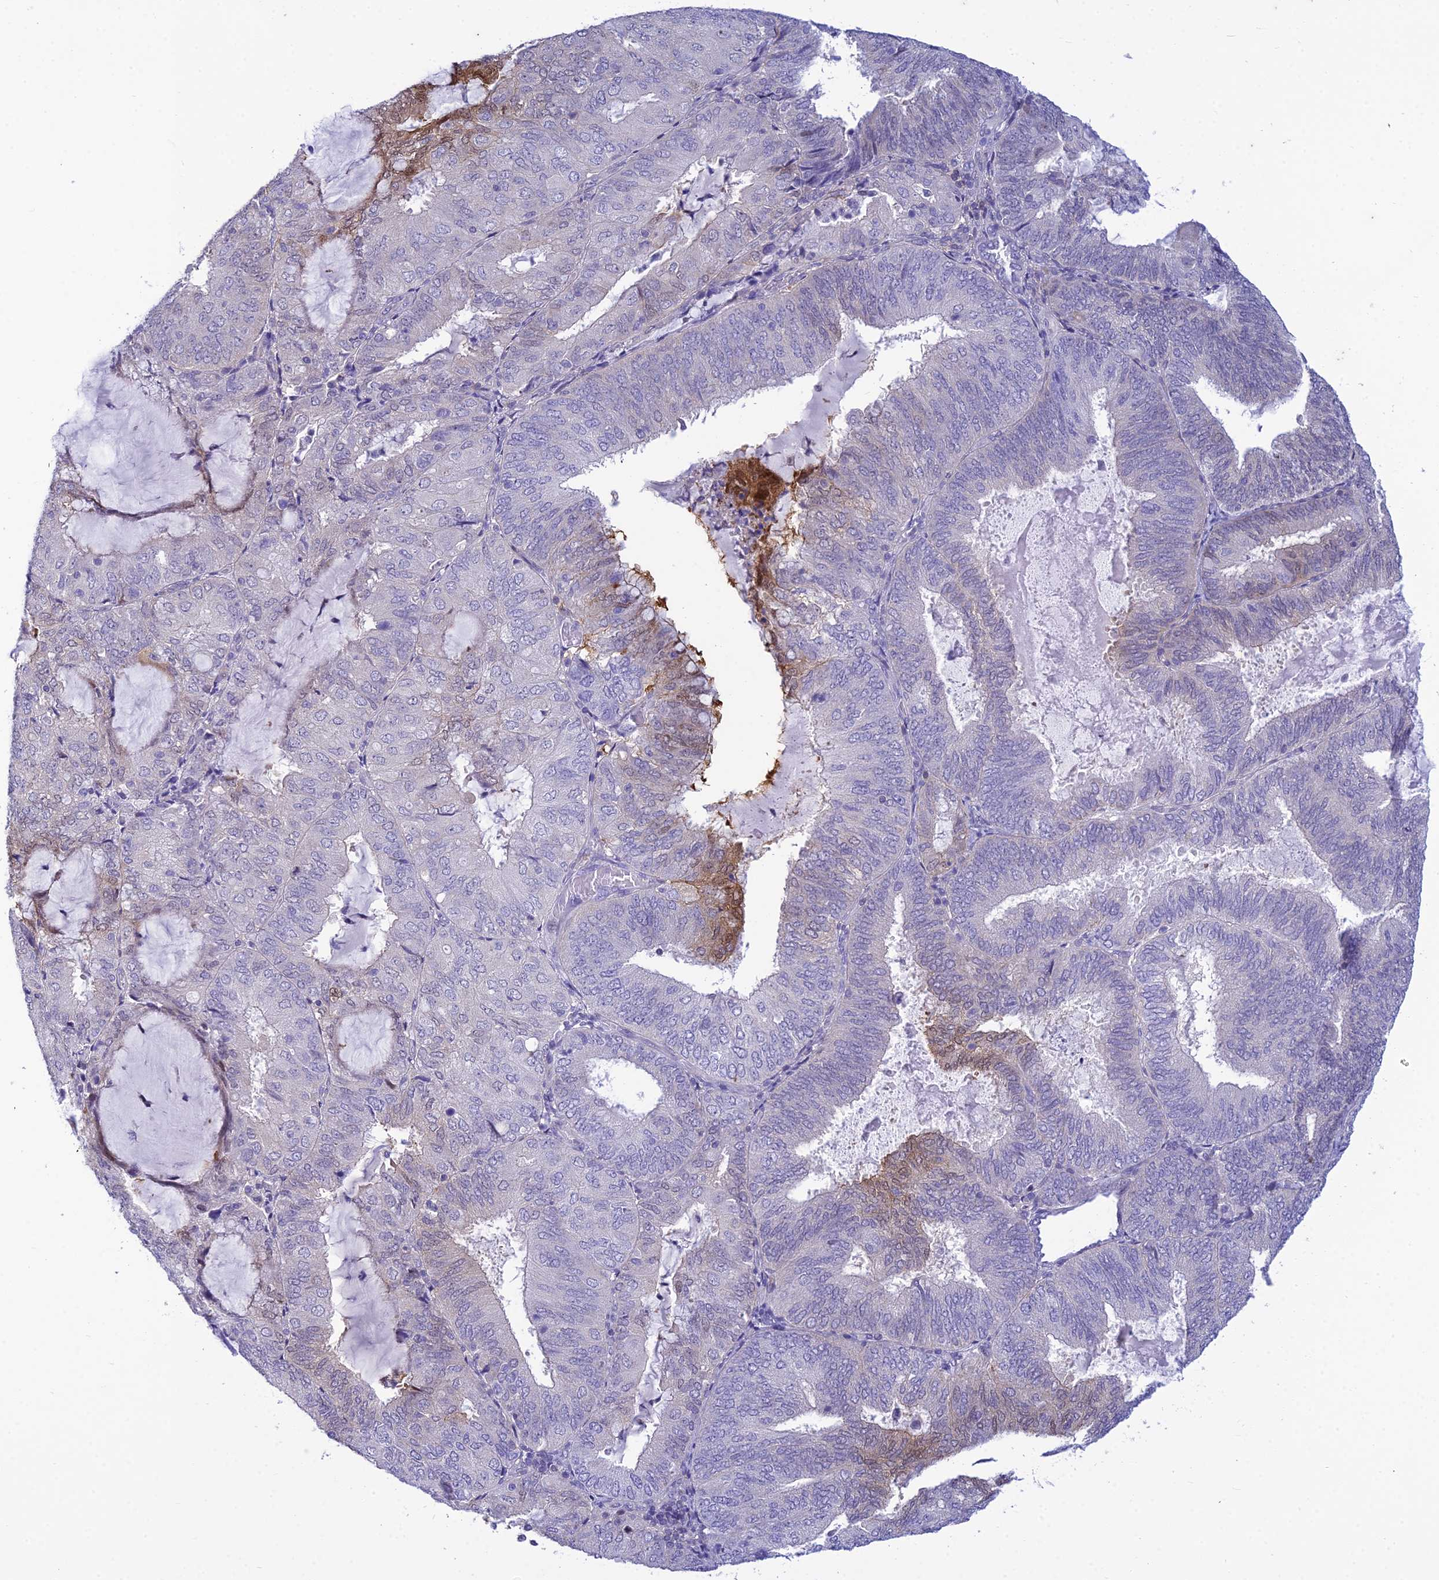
{"staining": {"intensity": "moderate", "quantity": "<25%", "location": "cytoplasmic/membranous,nuclear"}, "tissue": "endometrial cancer", "cell_type": "Tumor cells", "image_type": "cancer", "snomed": [{"axis": "morphology", "description": "Adenocarcinoma, NOS"}, {"axis": "topography", "description": "Endometrium"}], "caption": "The immunohistochemical stain highlights moderate cytoplasmic/membranous and nuclear staining in tumor cells of endometrial cancer tissue.", "gene": "ZMIZ1", "patient": {"sex": "female", "age": 81}}